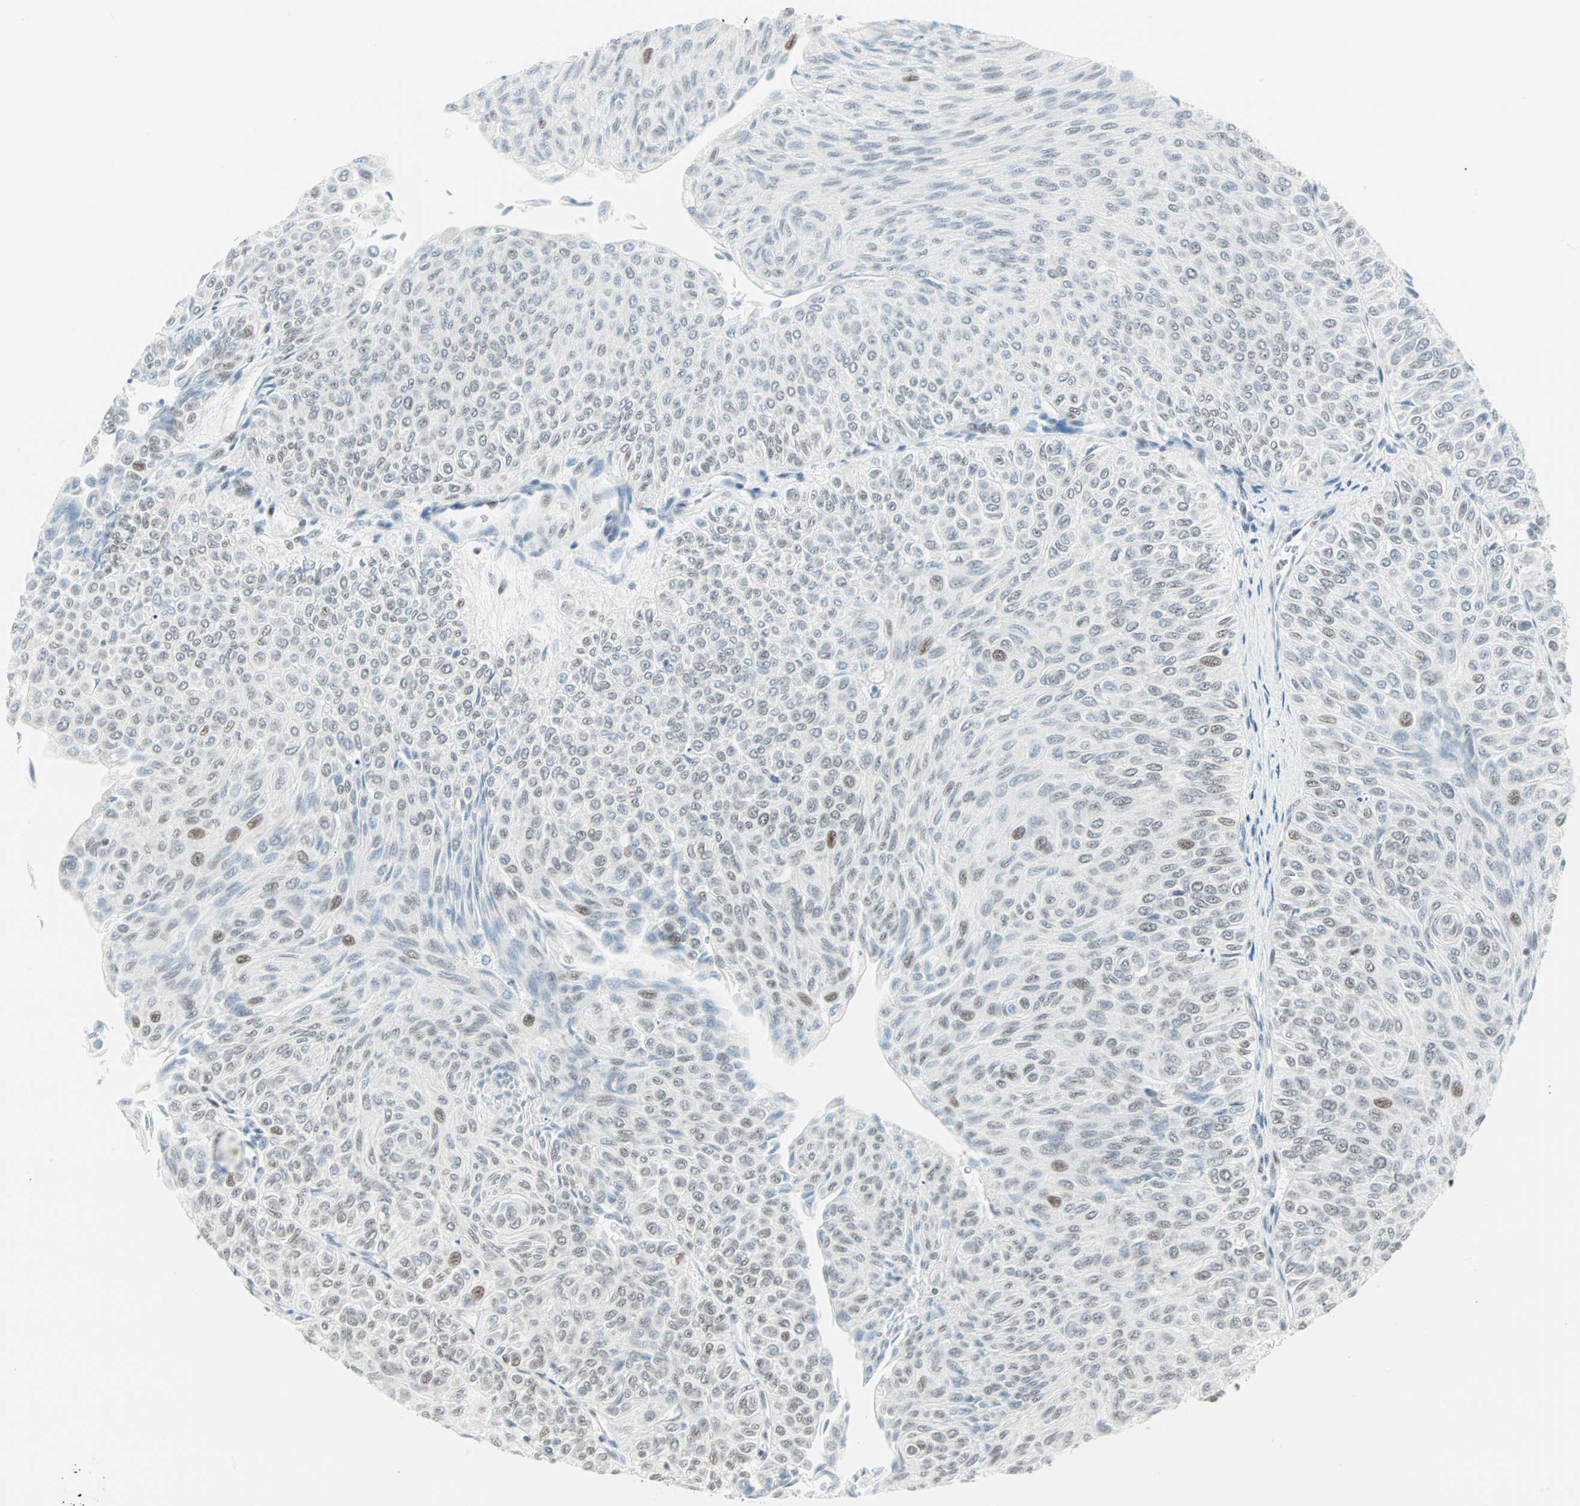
{"staining": {"intensity": "negative", "quantity": "none", "location": "none"}, "tissue": "urothelial cancer", "cell_type": "Tumor cells", "image_type": "cancer", "snomed": [{"axis": "morphology", "description": "Urothelial carcinoma, Low grade"}, {"axis": "topography", "description": "Urinary bladder"}], "caption": "High magnification brightfield microscopy of urothelial carcinoma (low-grade) stained with DAB (3,3'-diaminobenzidine) (brown) and counterstained with hematoxylin (blue): tumor cells show no significant expression. (Stains: DAB immunohistochemistry (IHC) with hematoxylin counter stain, Microscopy: brightfield microscopy at high magnification).", "gene": "PKNOX1", "patient": {"sex": "male", "age": 78}}